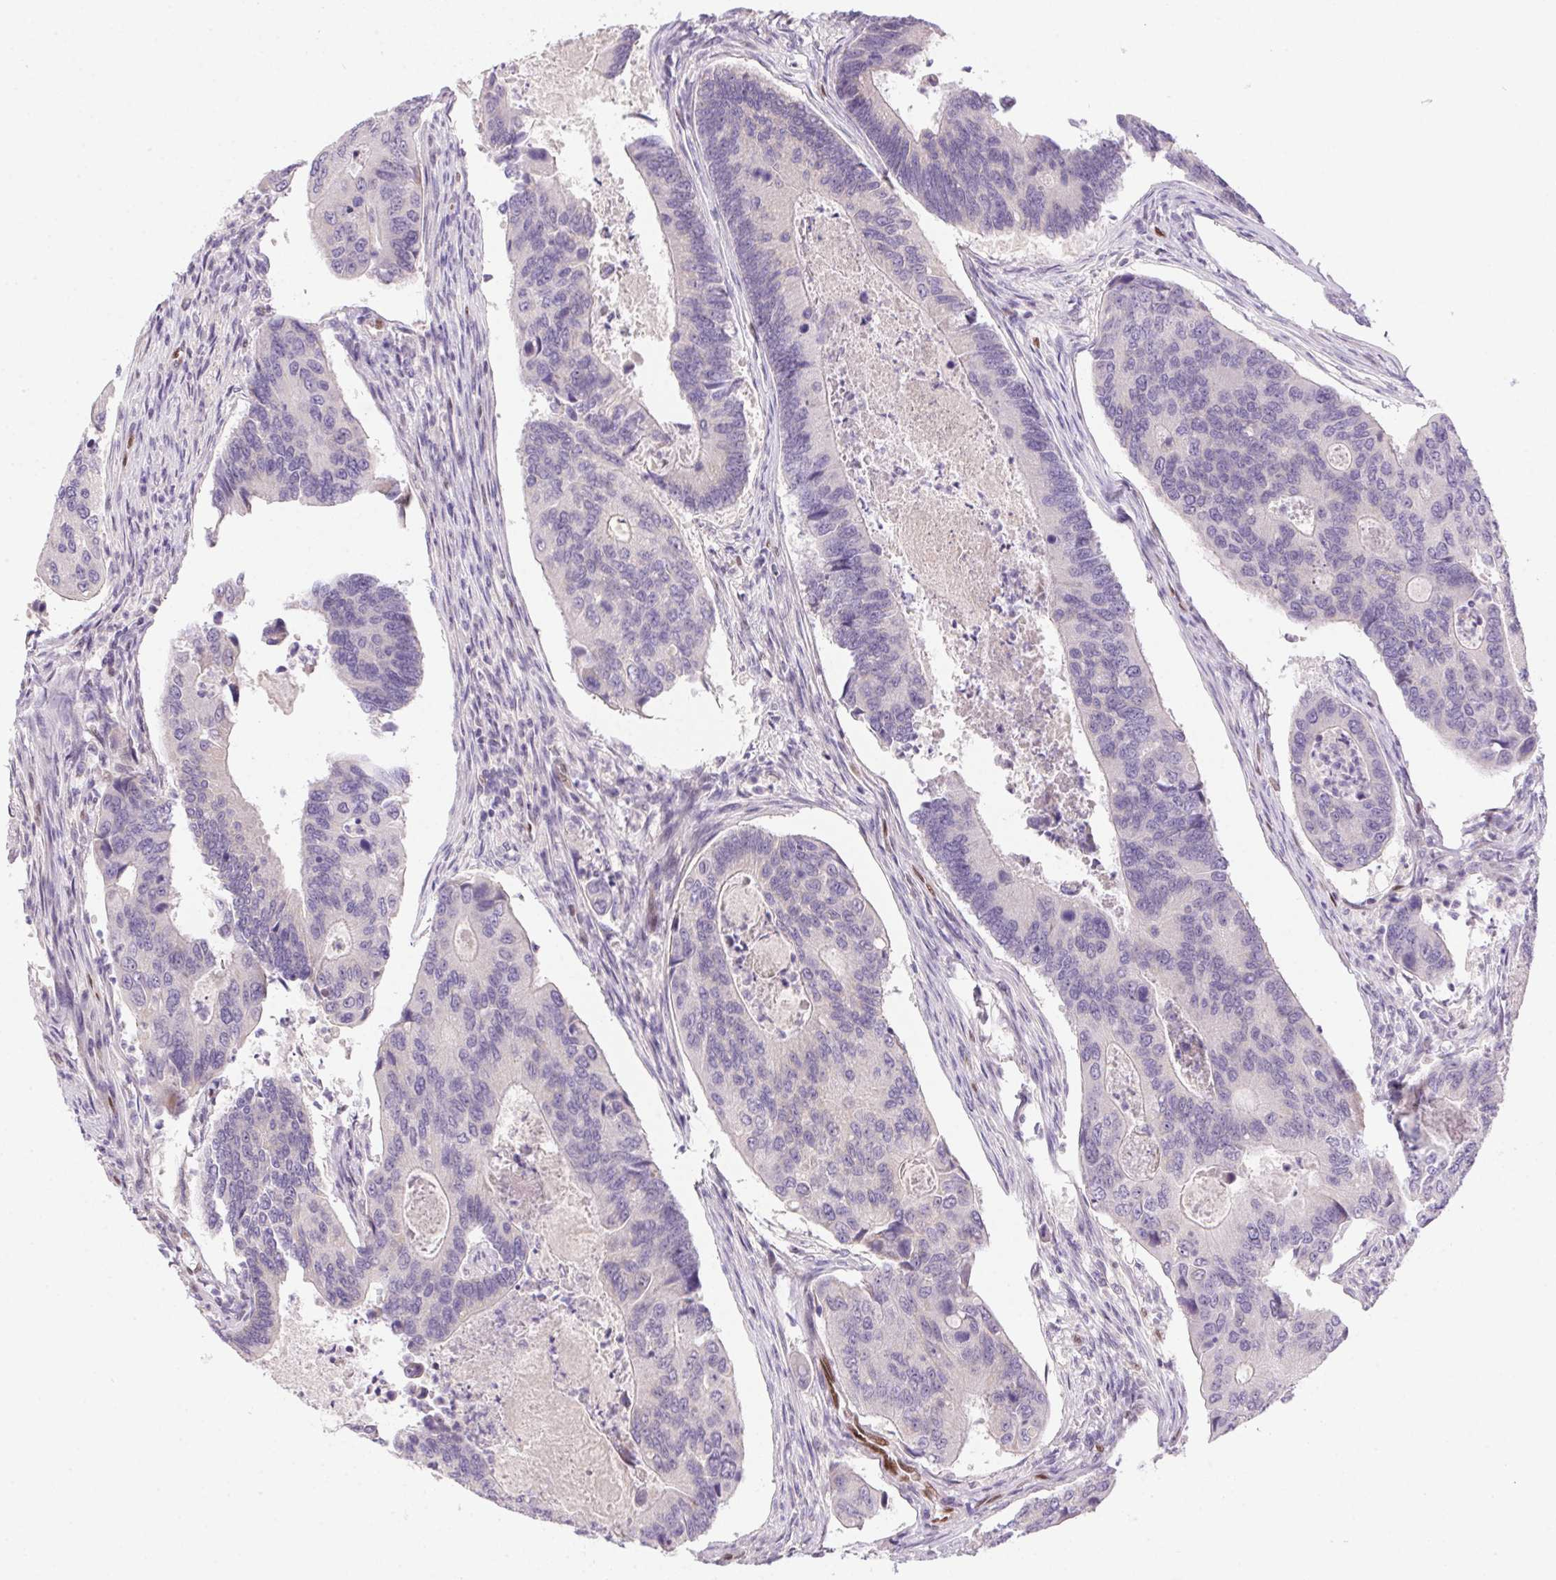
{"staining": {"intensity": "negative", "quantity": "none", "location": "none"}, "tissue": "colorectal cancer", "cell_type": "Tumor cells", "image_type": "cancer", "snomed": [{"axis": "morphology", "description": "Adenocarcinoma, NOS"}, {"axis": "topography", "description": "Colon"}], "caption": "IHC micrograph of neoplastic tissue: human colorectal cancer (adenocarcinoma) stained with DAB (3,3'-diaminobenzidine) displays no significant protein expression in tumor cells.", "gene": "SP9", "patient": {"sex": "female", "age": 67}}